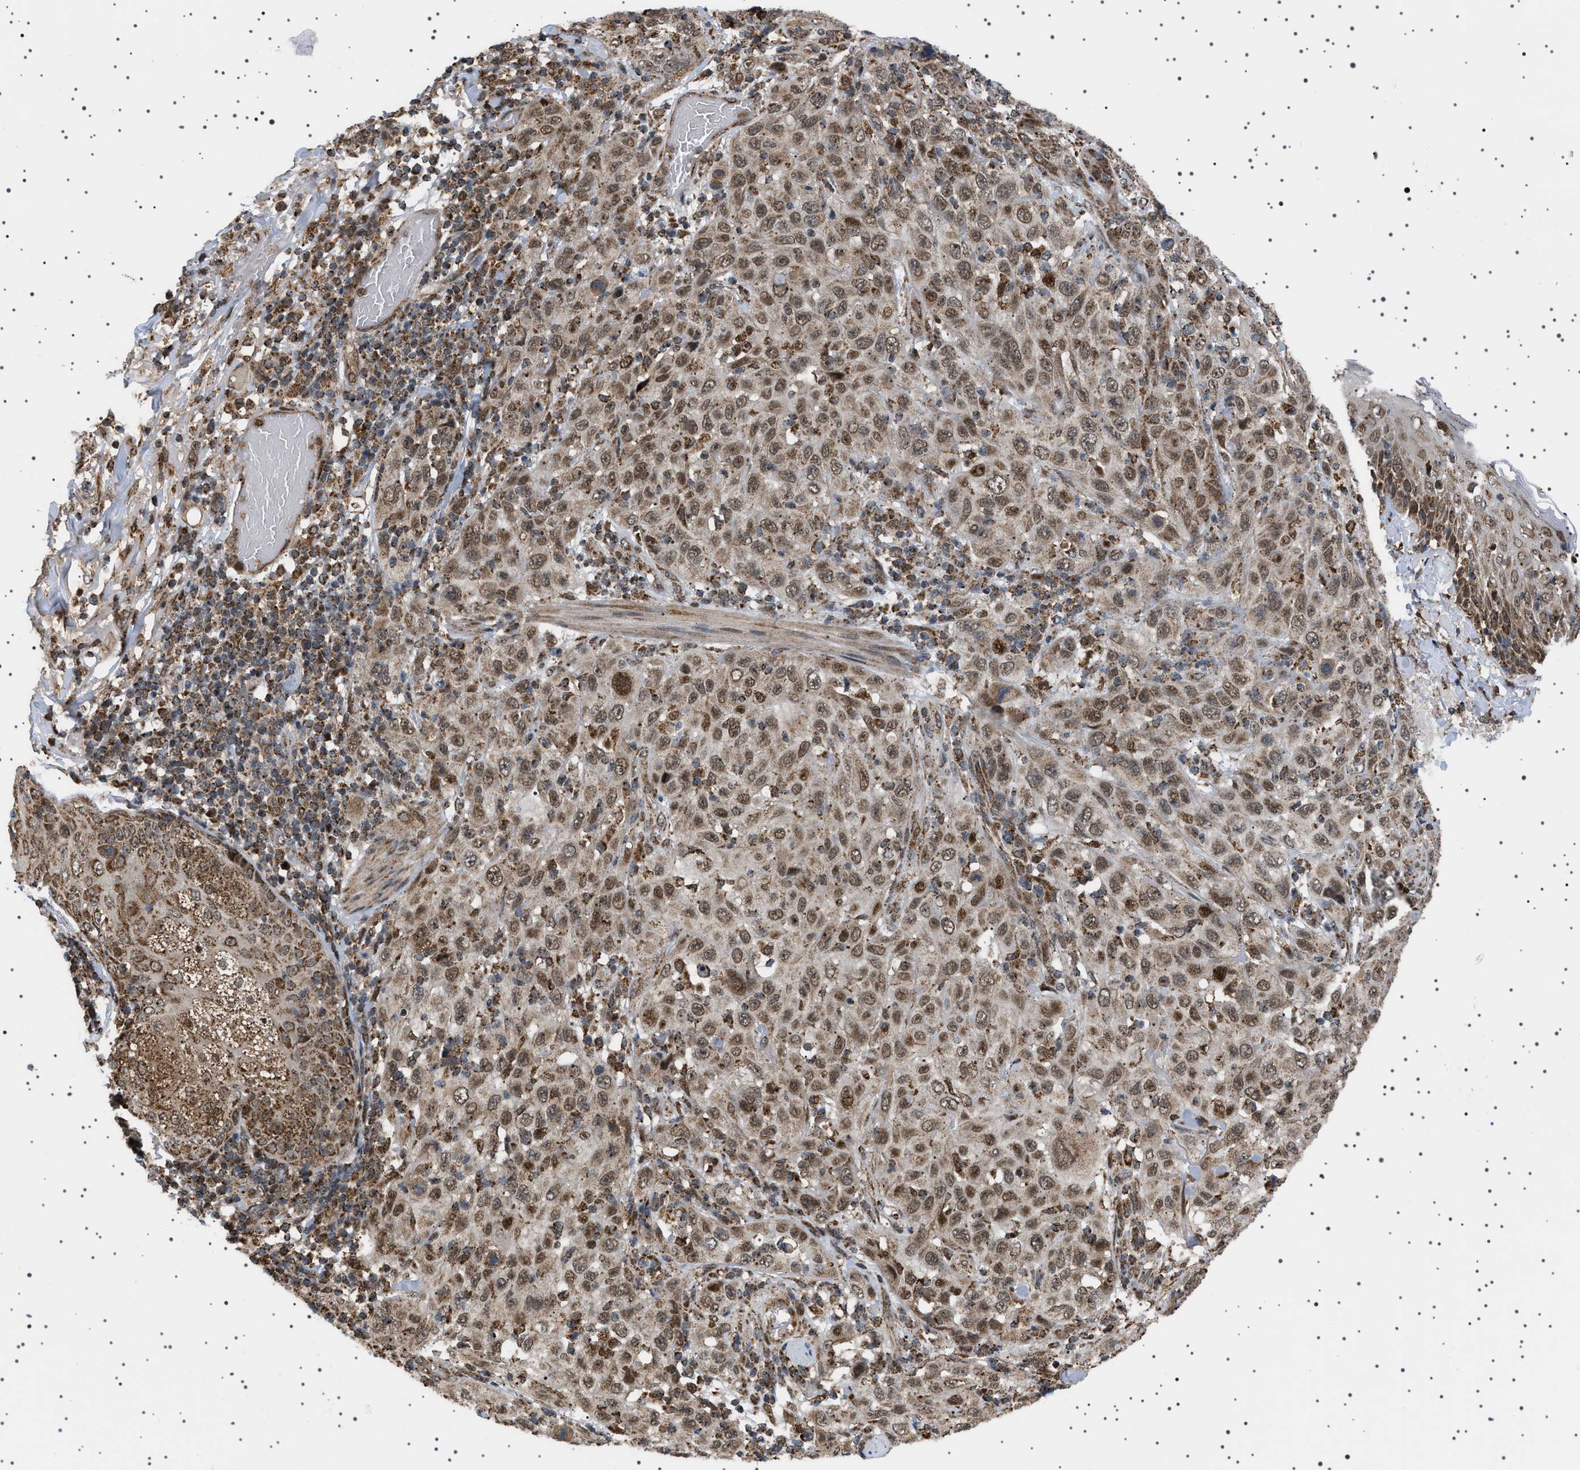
{"staining": {"intensity": "moderate", "quantity": ">75%", "location": "cytoplasmic/membranous,nuclear"}, "tissue": "skin cancer", "cell_type": "Tumor cells", "image_type": "cancer", "snomed": [{"axis": "morphology", "description": "Squamous cell carcinoma, NOS"}, {"axis": "topography", "description": "Skin"}], "caption": "Skin squamous cell carcinoma stained with a protein marker demonstrates moderate staining in tumor cells.", "gene": "MELK", "patient": {"sex": "female", "age": 88}}